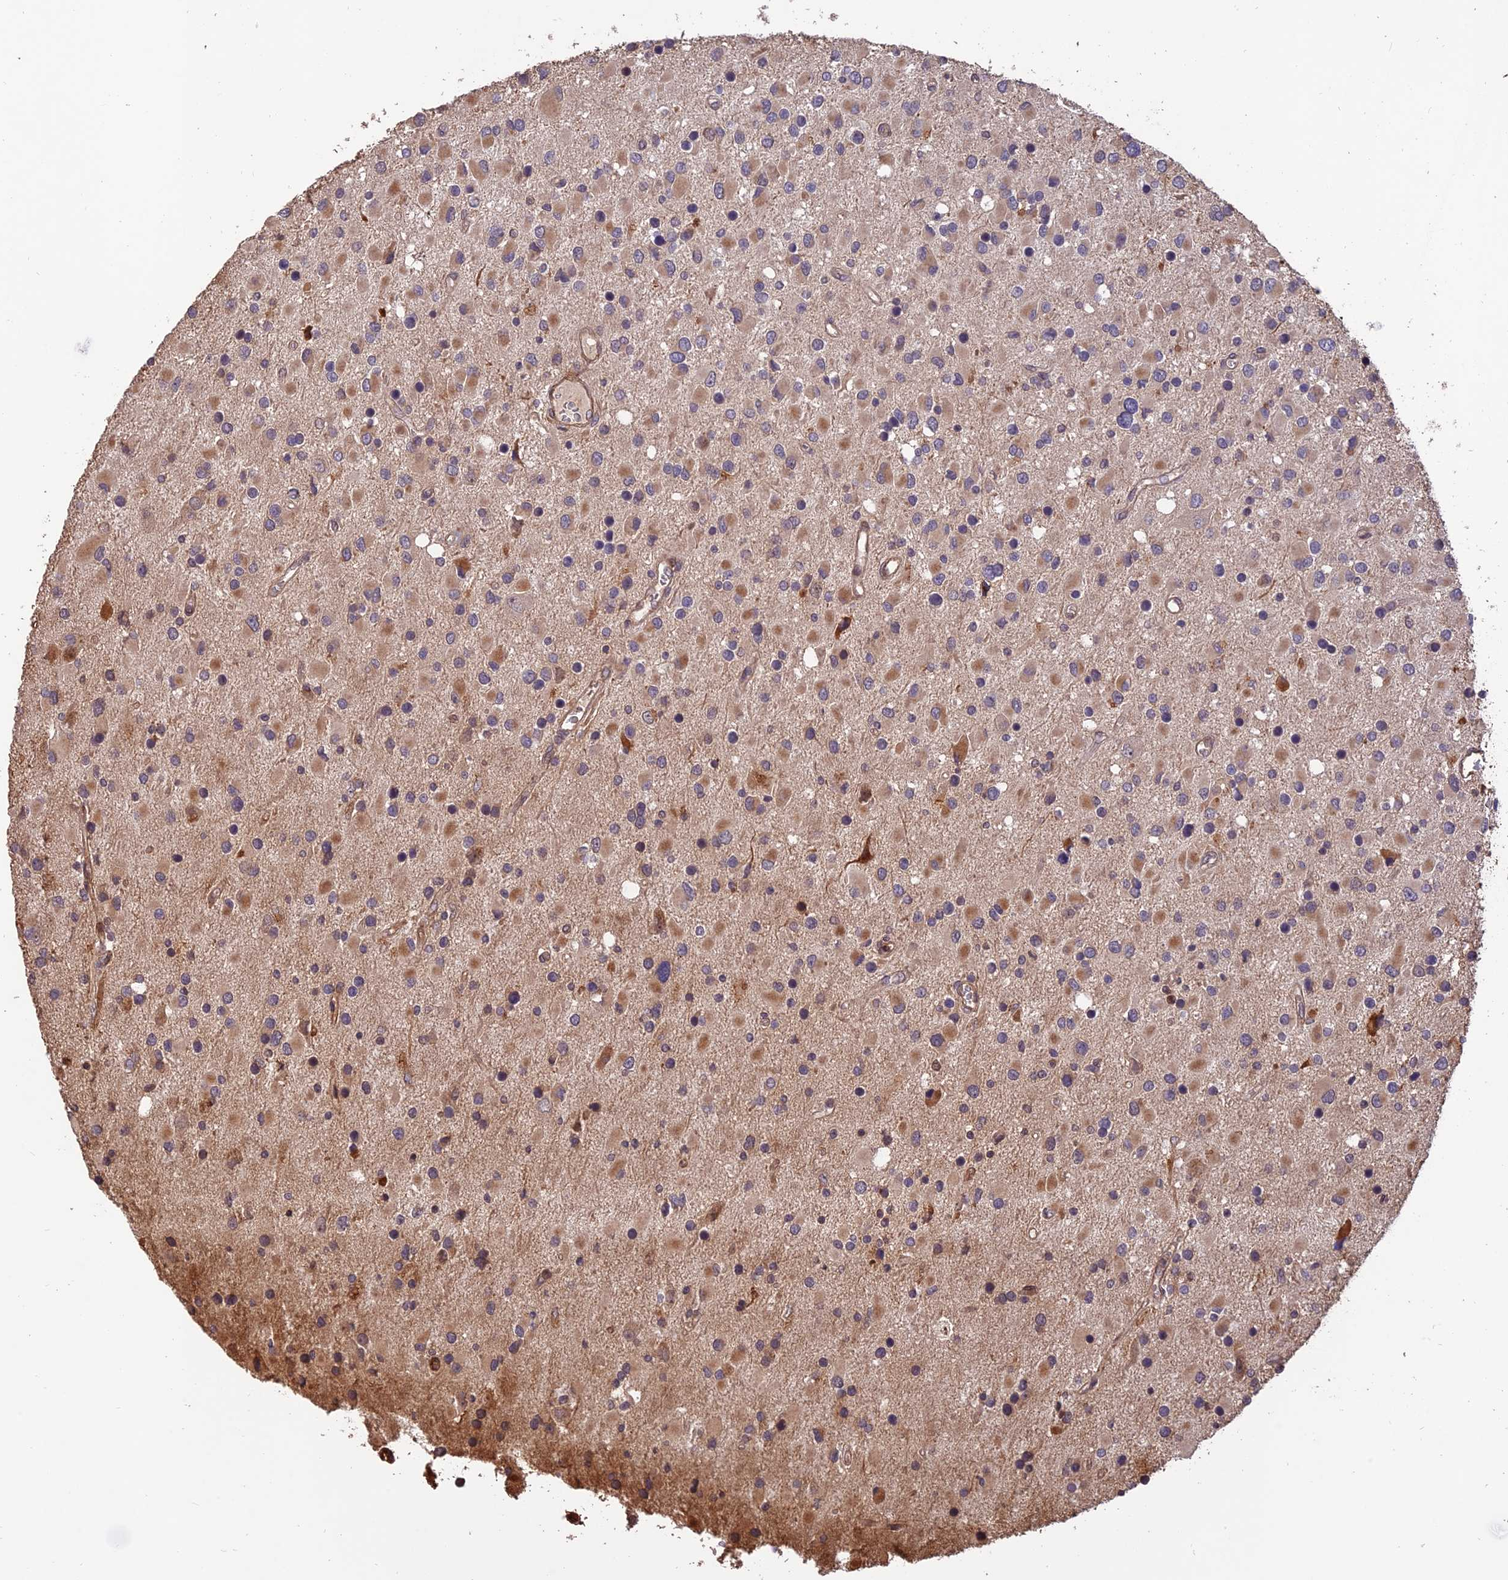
{"staining": {"intensity": "moderate", "quantity": "<25%", "location": "cytoplasmic/membranous"}, "tissue": "glioma", "cell_type": "Tumor cells", "image_type": "cancer", "snomed": [{"axis": "morphology", "description": "Glioma, malignant, High grade"}, {"axis": "topography", "description": "Brain"}], "caption": "Immunohistochemical staining of malignant glioma (high-grade) displays low levels of moderate cytoplasmic/membranous protein positivity in about <25% of tumor cells.", "gene": "CREBL2", "patient": {"sex": "male", "age": 53}}